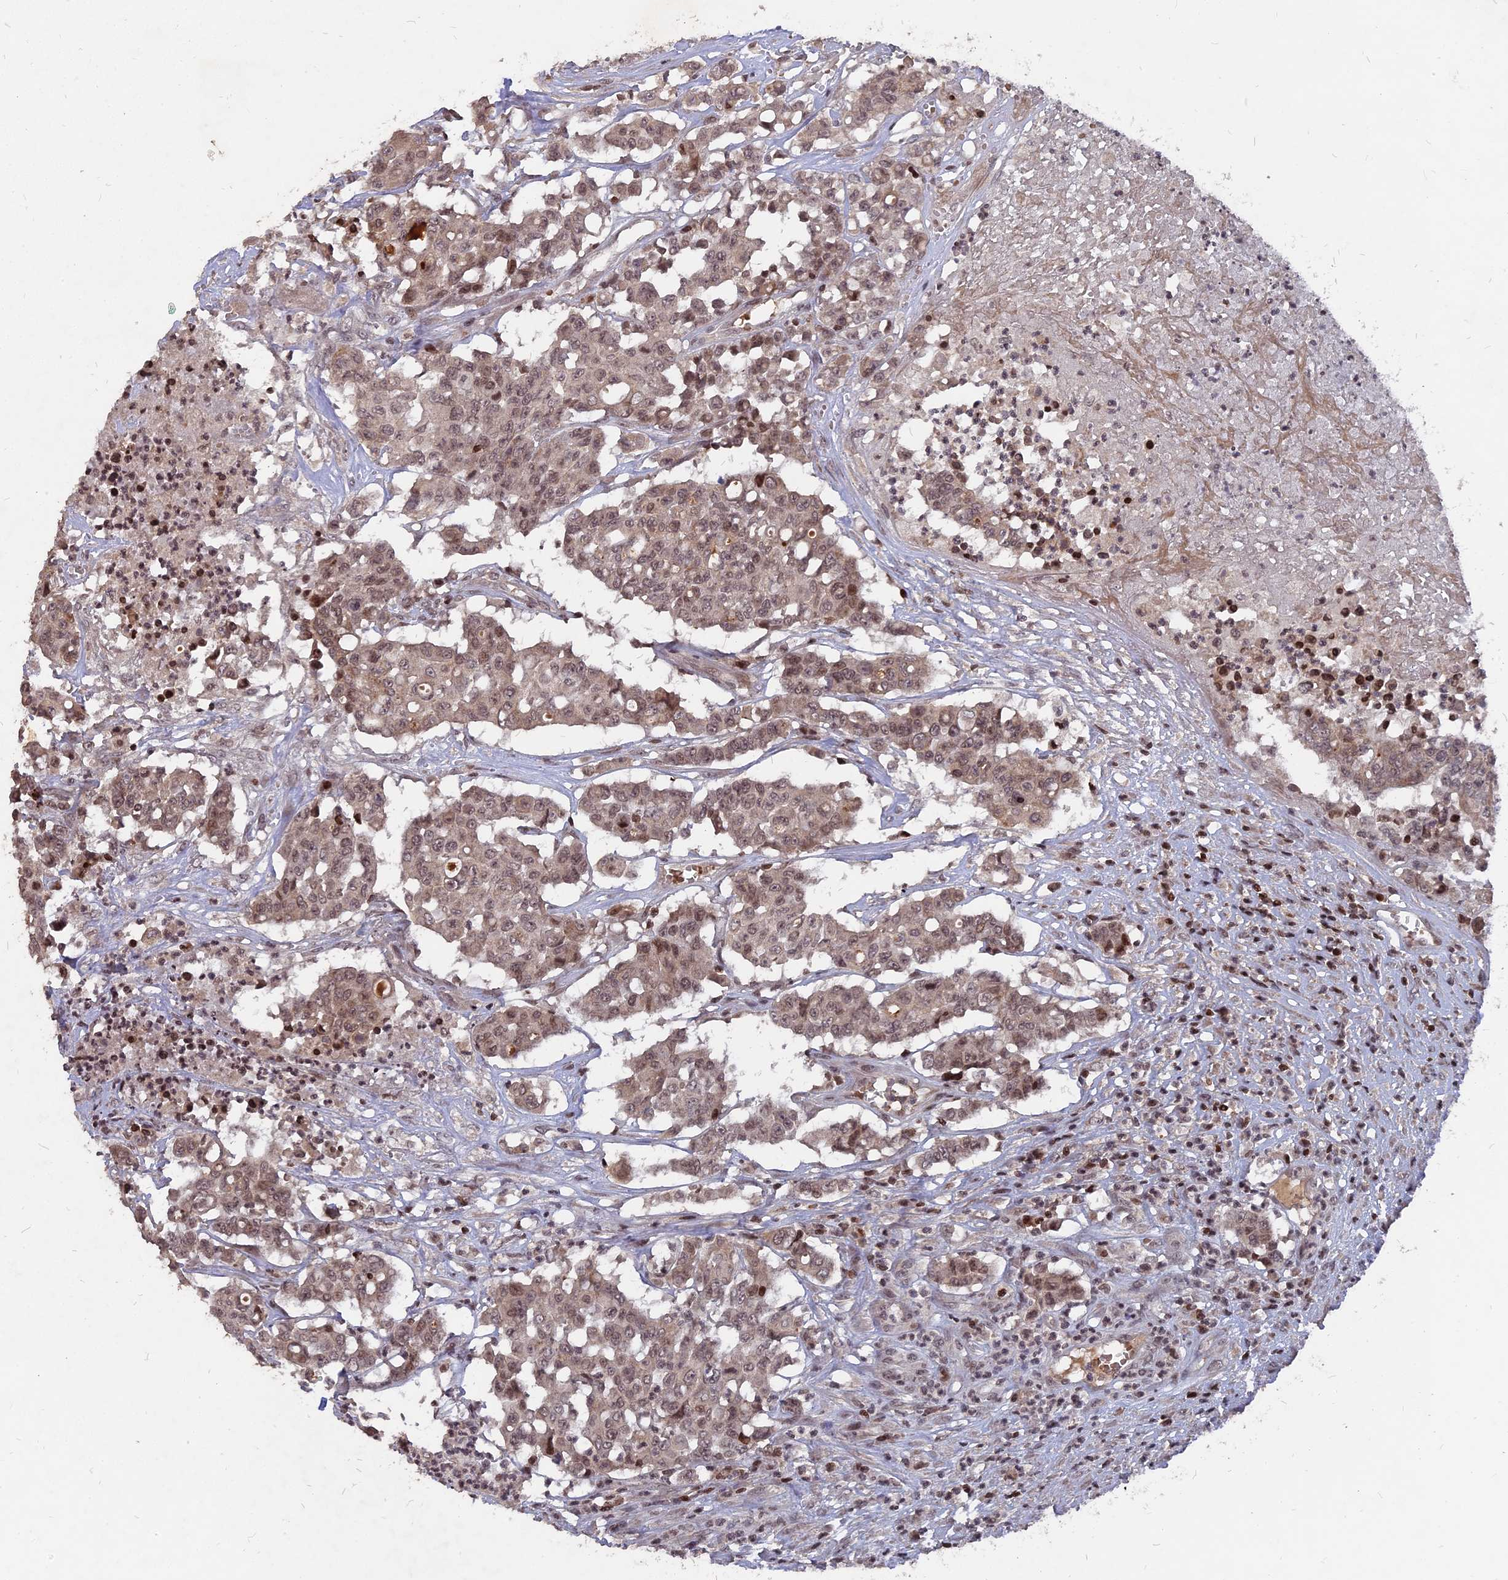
{"staining": {"intensity": "weak", "quantity": "25%-75%", "location": "nuclear"}, "tissue": "colorectal cancer", "cell_type": "Tumor cells", "image_type": "cancer", "snomed": [{"axis": "morphology", "description": "Adenocarcinoma, NOS"}, {"axis": "topography", "description": "Colon"}], "caption": "Immunohistochemistry (IHC) of human colorectal cancer (adenocarcinoma) displays low levels of weak nuclear staining in about 25%-75% of tumor cells.", "gene": "NR1H3", "patient": {"sex": "male", "age": 51}}